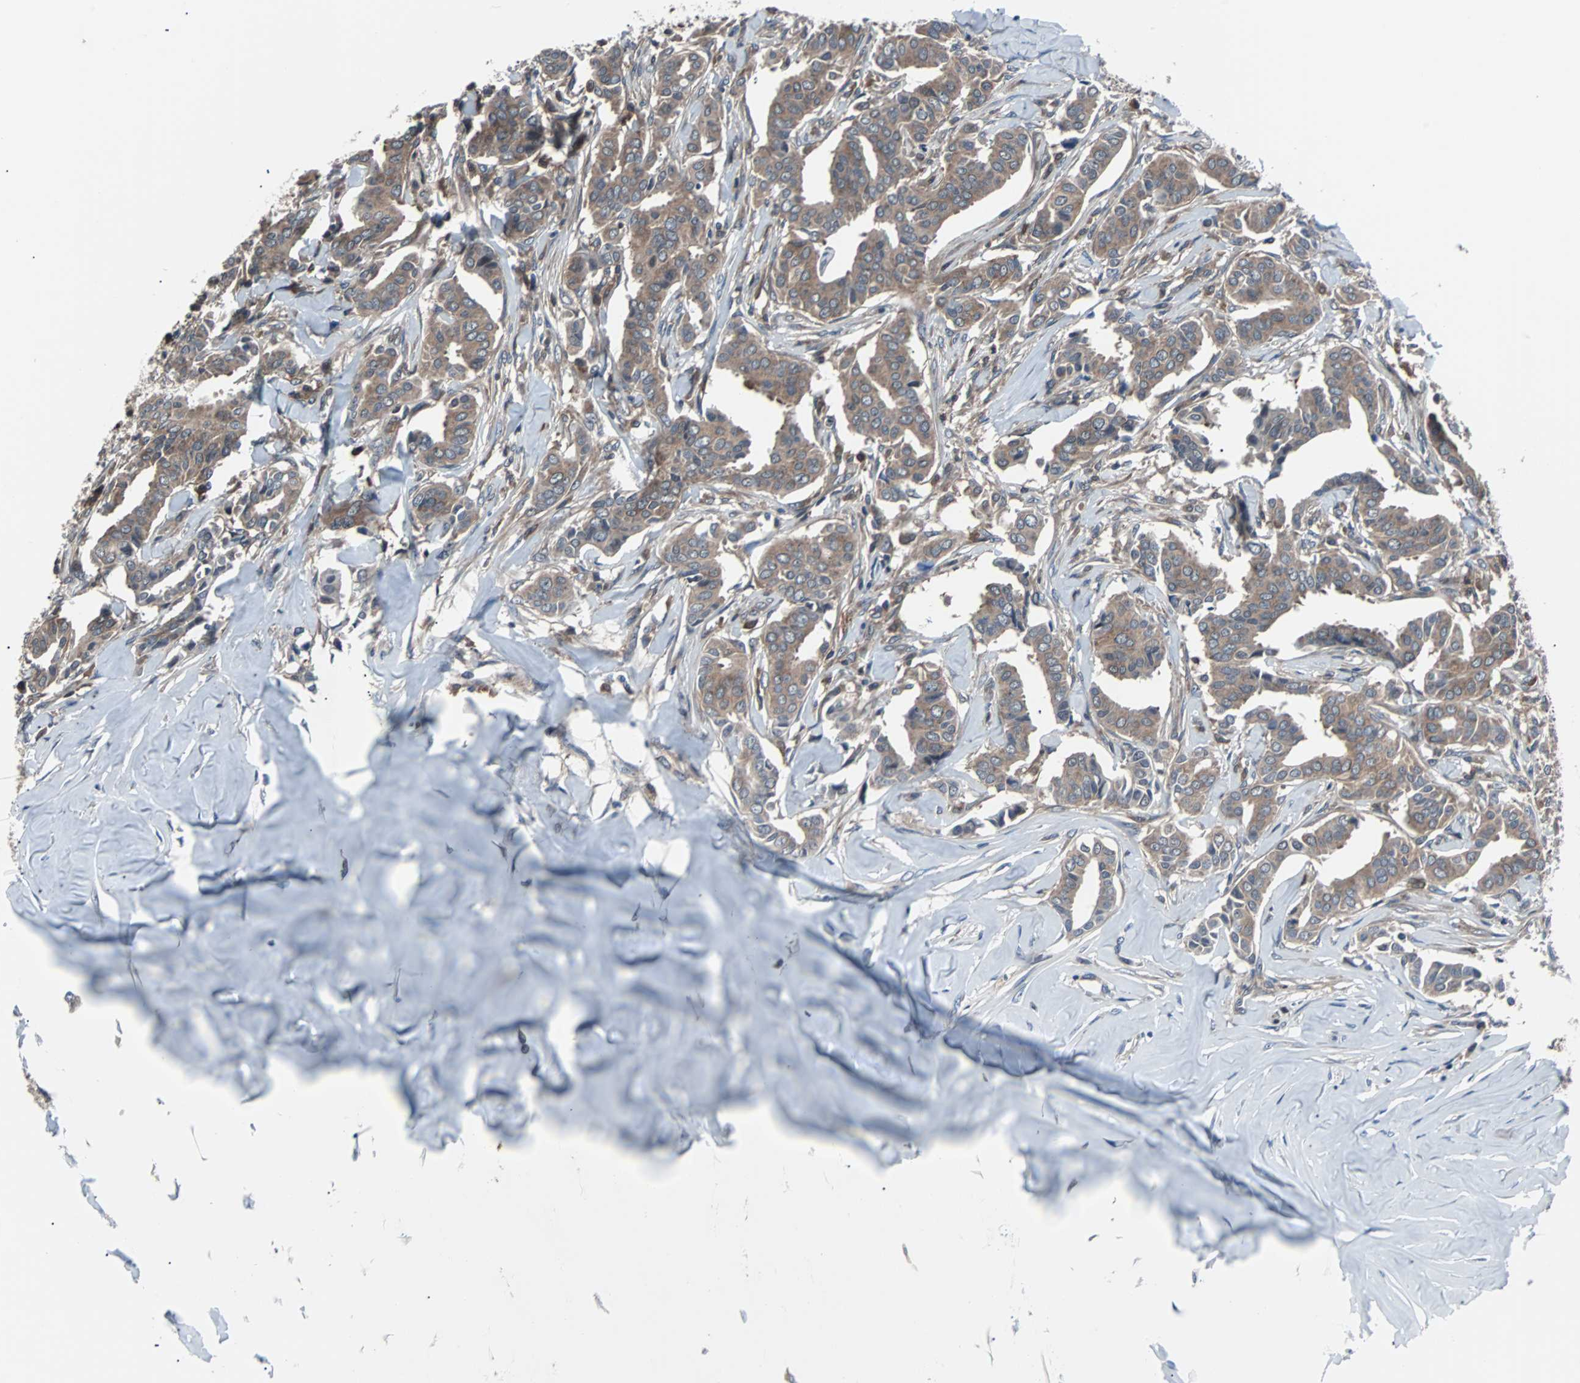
{"staining": {"intensity": "moderate", "quantity": ">75%", "location": "cytoplasmic/membranous"}, "tissue": "head and neck cancer", "cell_type": "Tumor cells", "image_type": "cancer", "snomed": [{"axis": "morphology", "description": "Adenocarcinoma, NOS"}, {"axis": "topography", "description": "Salivary gland"}, {"axis": "topography", "description": "Head-Neck"}], "caption": "DAB (3,3'-diaminobenzidine) immunohistochemical staining of adenocarcinoma (head and neck) reveals moderate cytoplasmic/membranous protein expression in approximately >75% of tumor cells. (Stains: DAB (3,3'-diaminobenzidine) in brown, nuclei in blue, Microscopy: brightfield microscopy at high magnification).", "gene": "PAK1", "patient": {"sex": "female", "age": 59}}